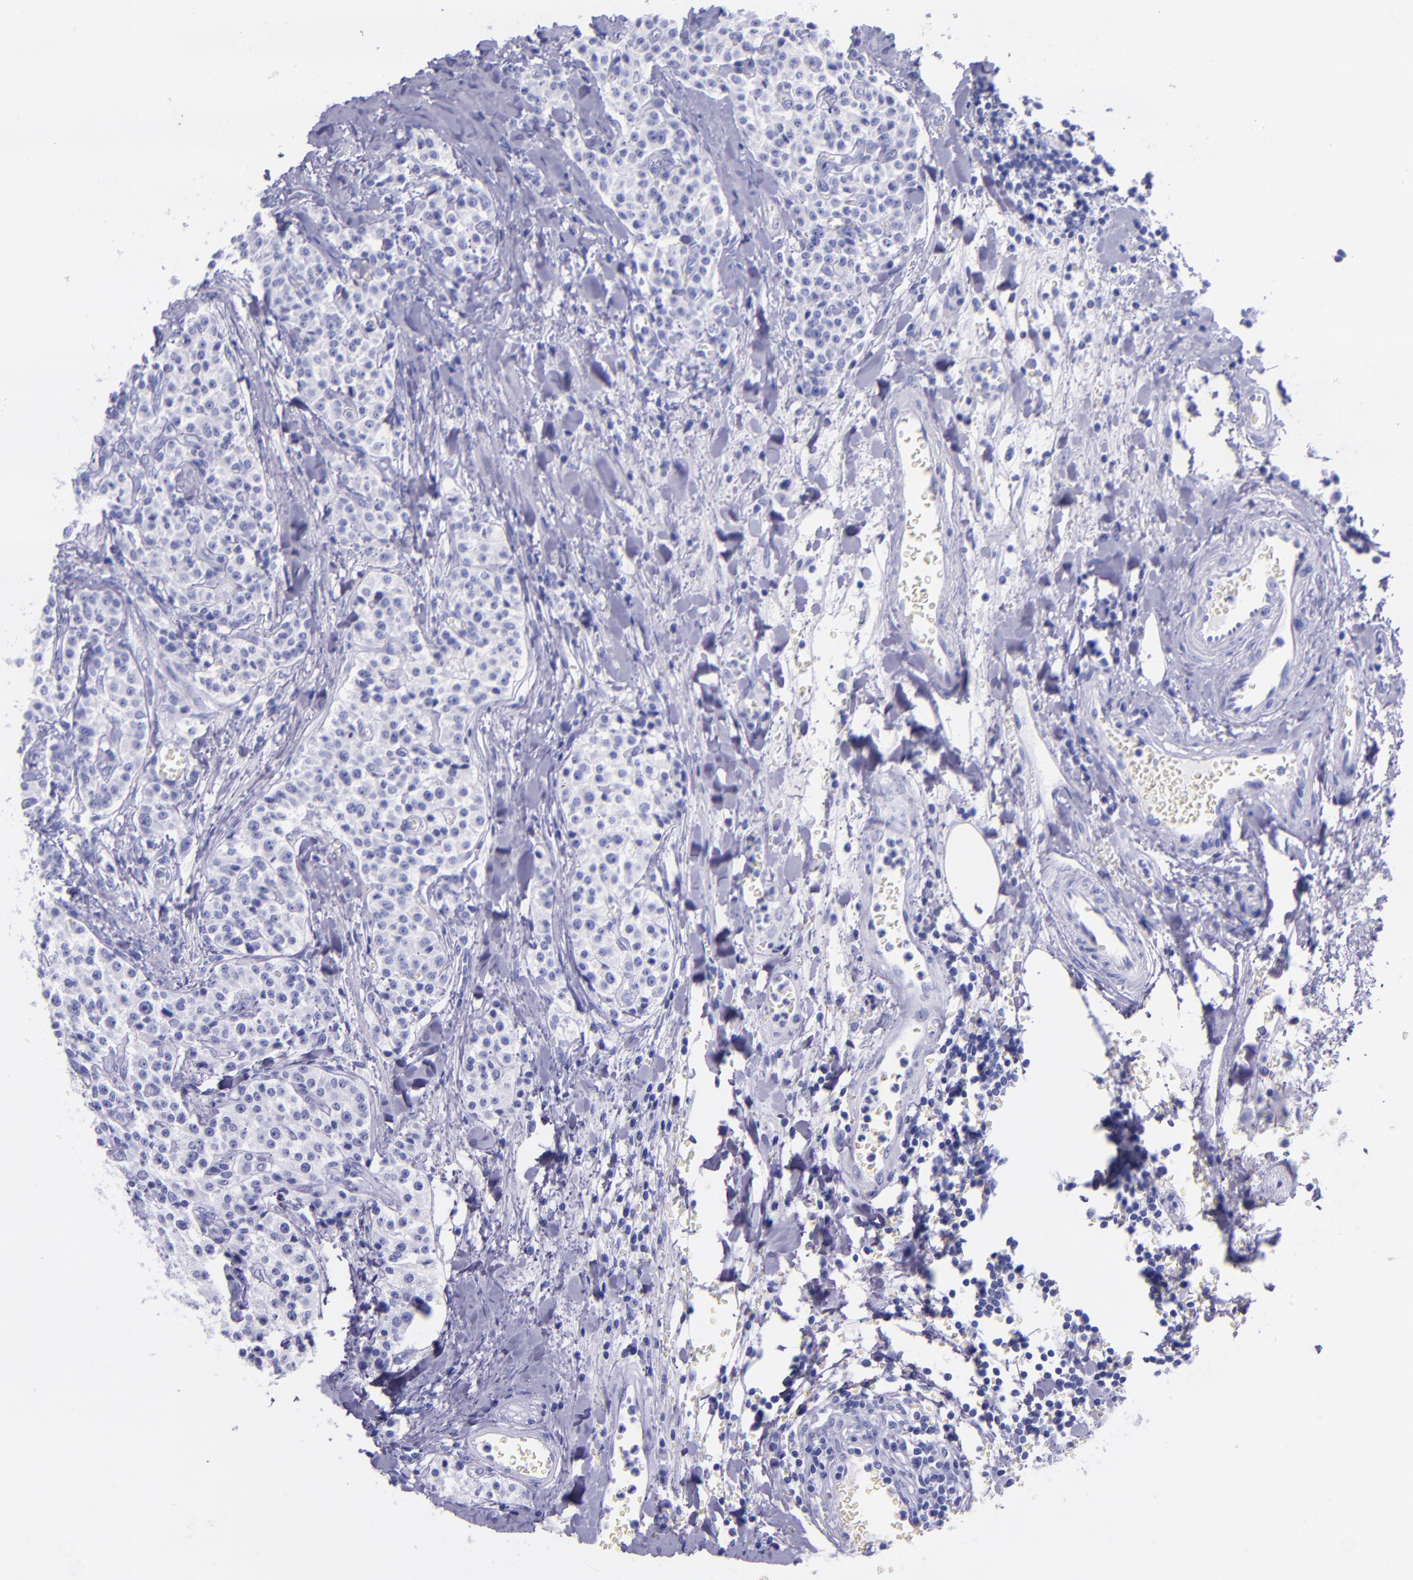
{"staining": {"intensity": "negative", "quantity": "none", "location": "none"}, "tissue": "carcinoid", "cell_type": "Tumor cells", "image_type": "cancer", "snomed": [{"axis": "morphology", "description": "Carcinoid, malignant, NOS"}, {"axis": "topography", "description": "Stomach"}], "caption": "An immunohistochemistry image of carcinoid (malignant) is shown. There is no staining in tumor cells of carcinoid (malignant).", "gene": "MBP", "patient": {"sex": "female", "age": 76}}